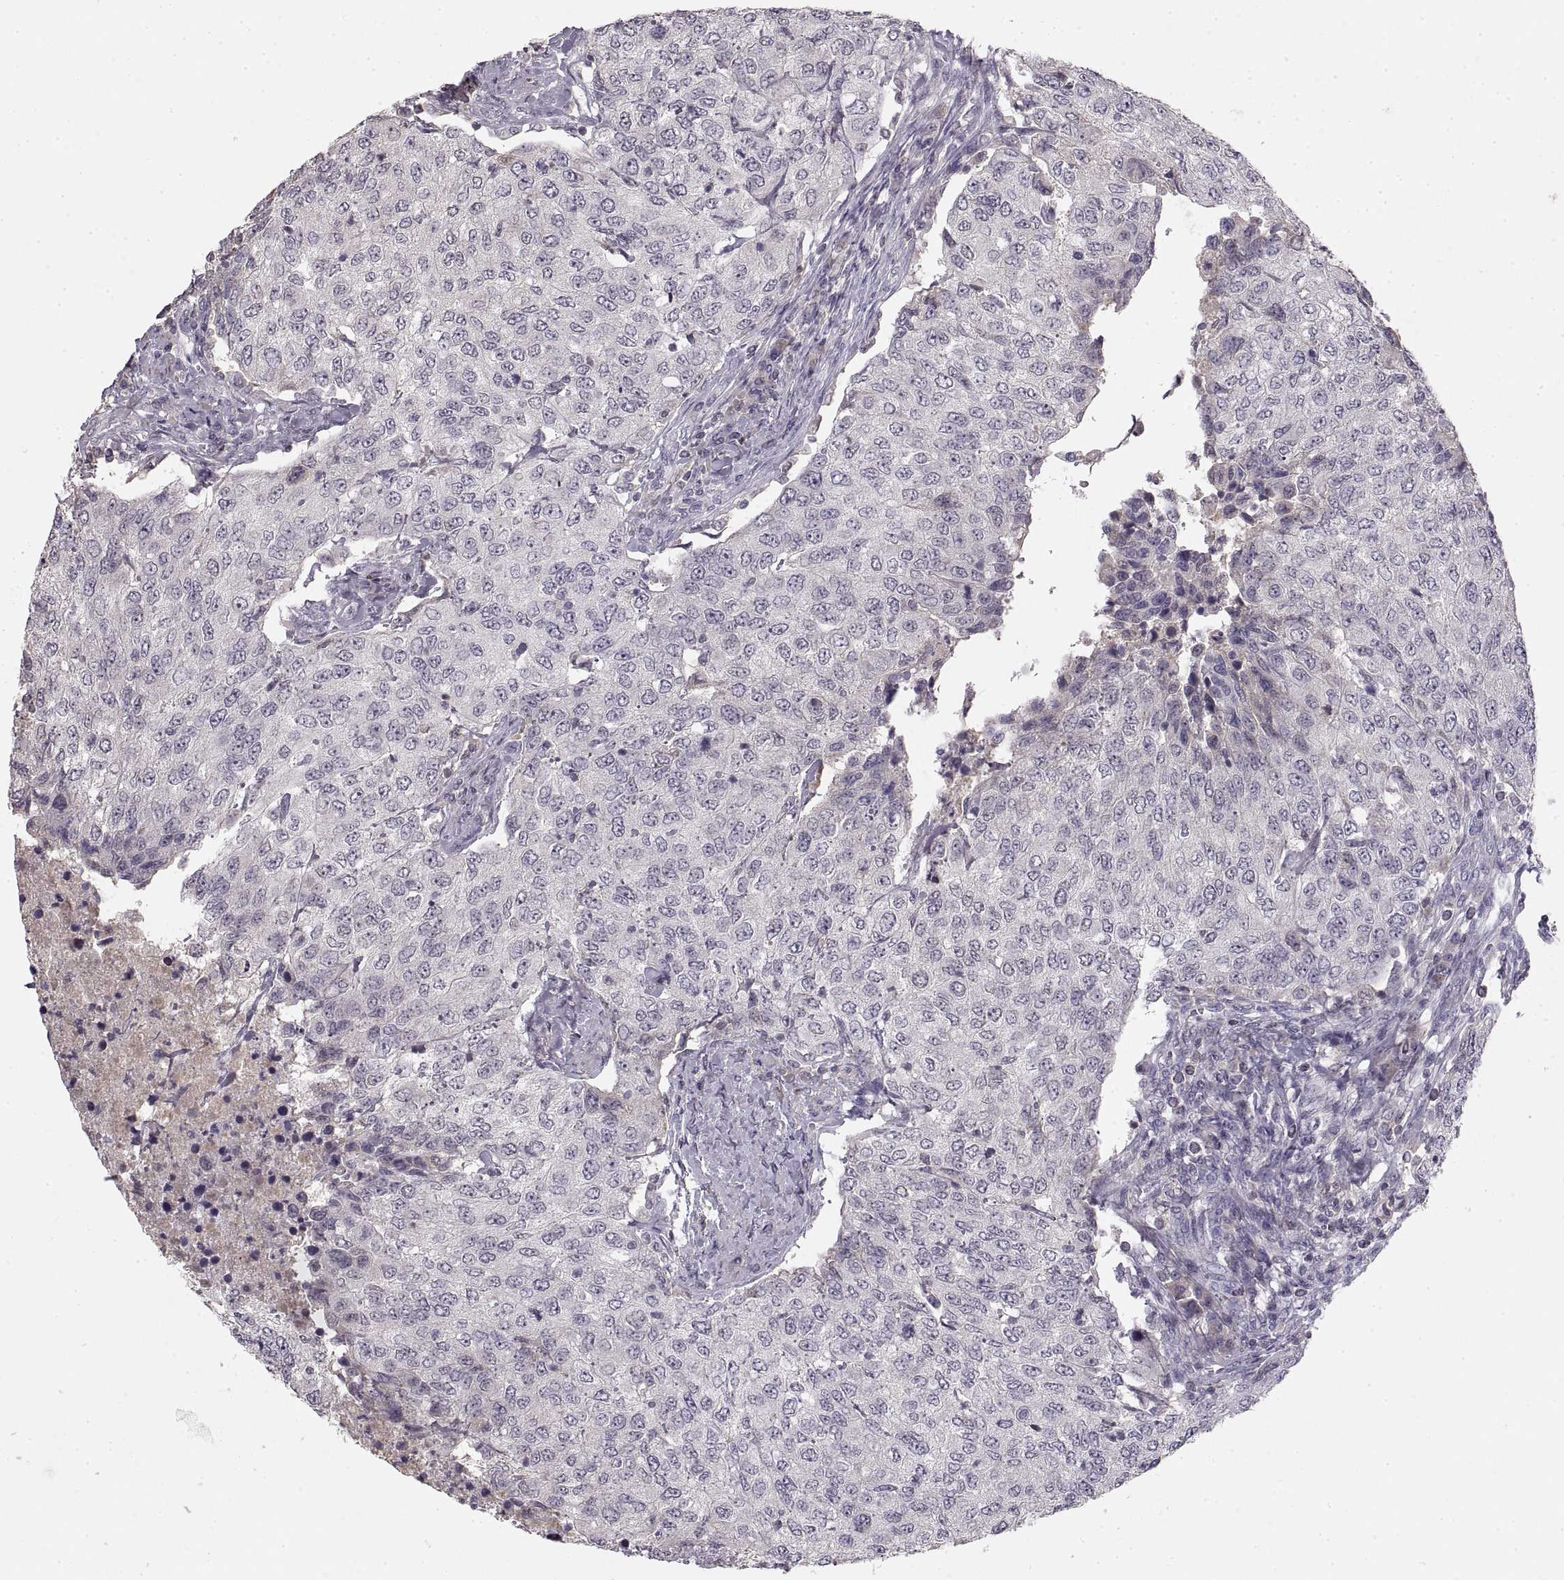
{"staining": {"intensity": "negative", "quantity": "none", "location": "none"}, "tissue": "urothelial cancer", "cell_type": "Tumor cells", "image_type": "cancer", "snomed": [{"axis": "morphology", "description": "Urothelial carcinoma, High grade"}, {"axis": "topography", "description": "Urinary bladder"}], "caption": "IHC of urothelial cancer demonstrates no expression in tumor cells. The staining was performed using DAB (3,3'-diaminobenzidine) to visualize the protein expression in brown, while the nuclei were stained in blue with hematoxylin (Magnification: 20x).", "gene": "ADAM11", "patient": {"sex": "female", "age": 78}}